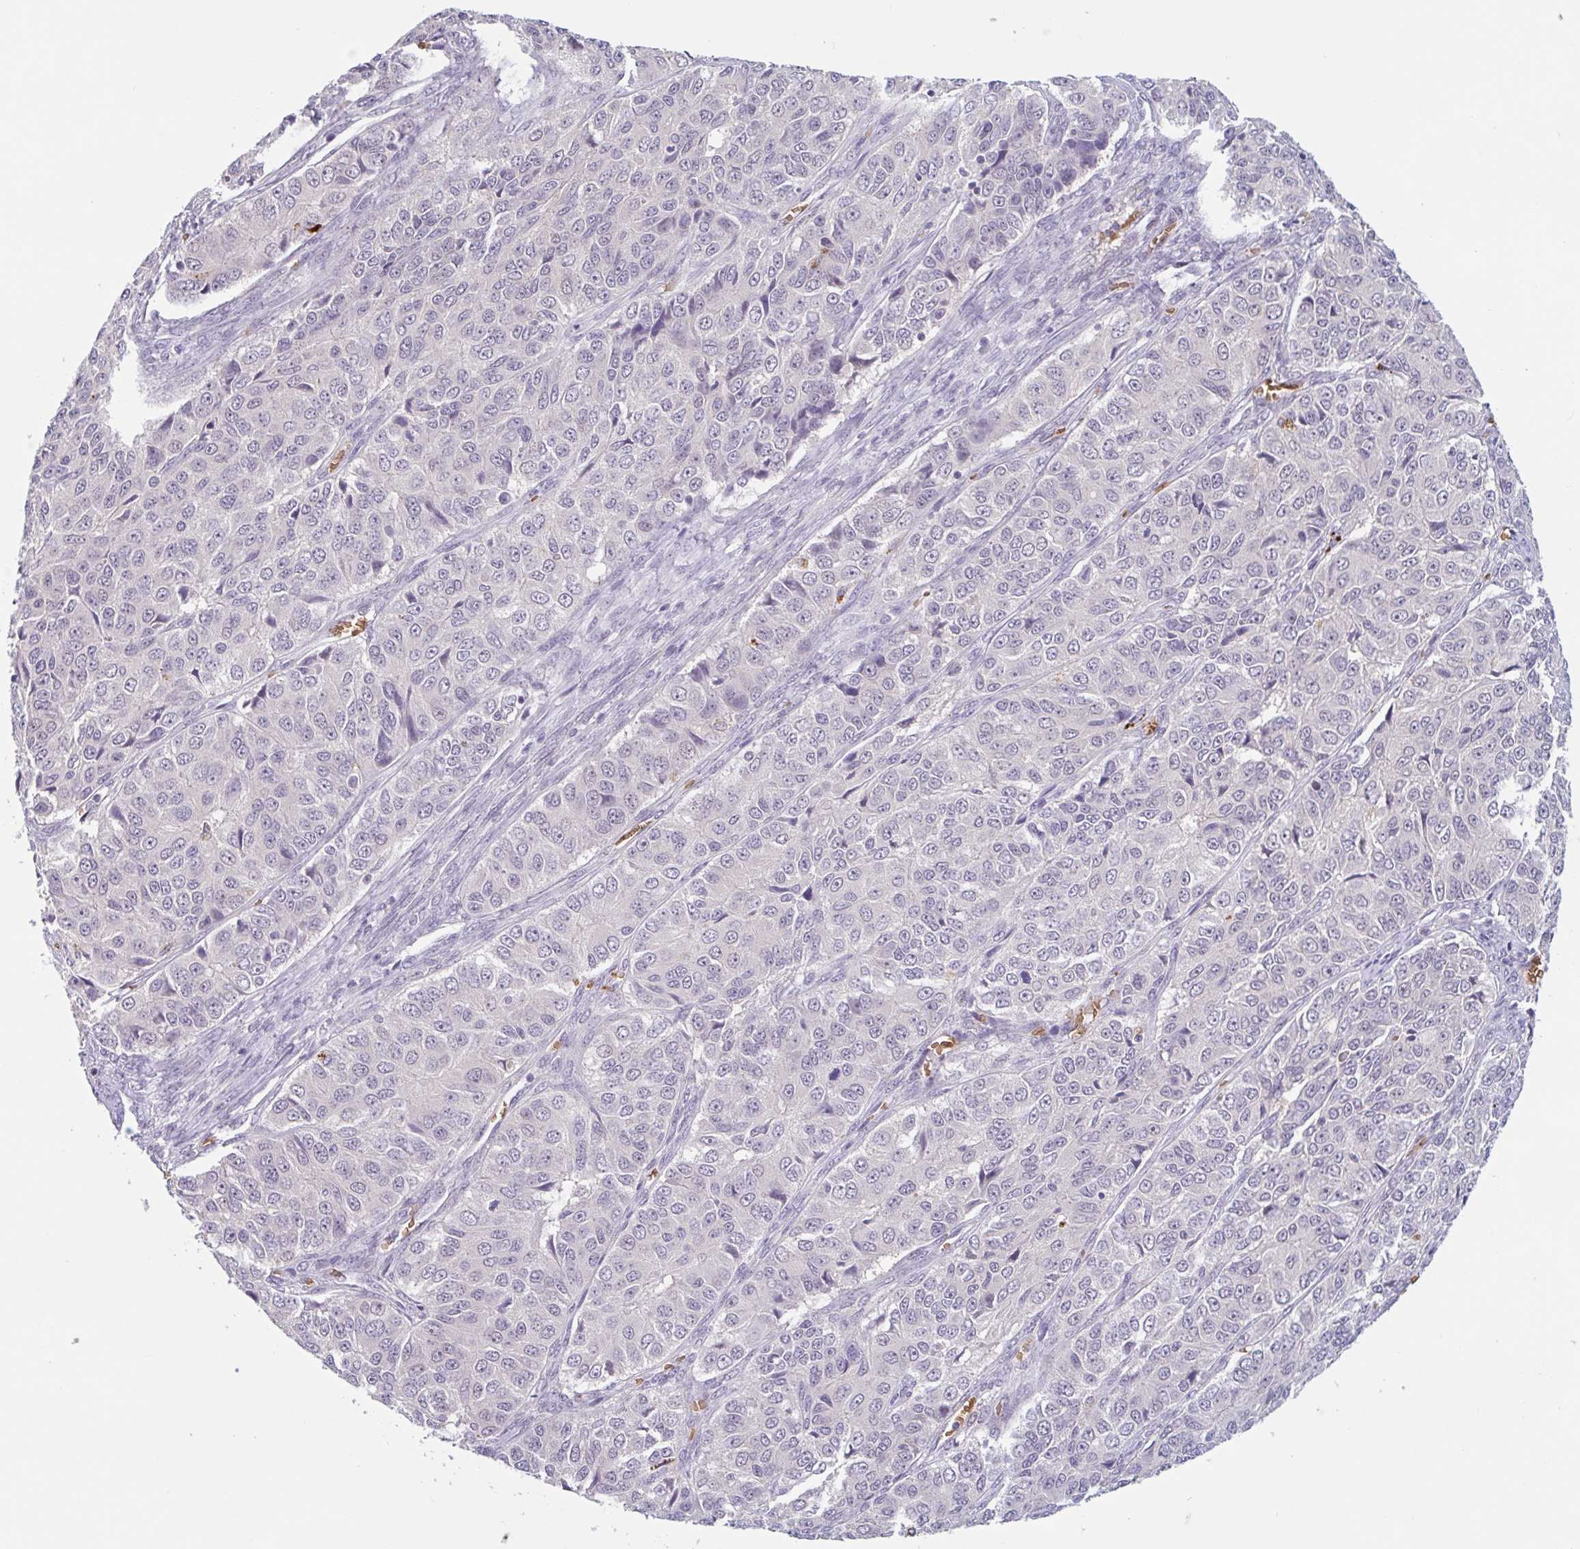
{"staining": {"intensity": "negative", "quantity": "none", "location": "none"}, "tissue": "ovarian cancer", "cell_type": "Tumor cells", "image_type": "cancer", "snomed": [{"axis": "morphology", "description": "Carcinoma, endometroid"}, {"axis": "topography", "description": "Ovary"}], "caption": "Protein analysis of ovarian endometroid carcinoma displays no significant expression in tumor cells.", "gene": "RHAG", "patient": {"sex": "female", "age": 51}}